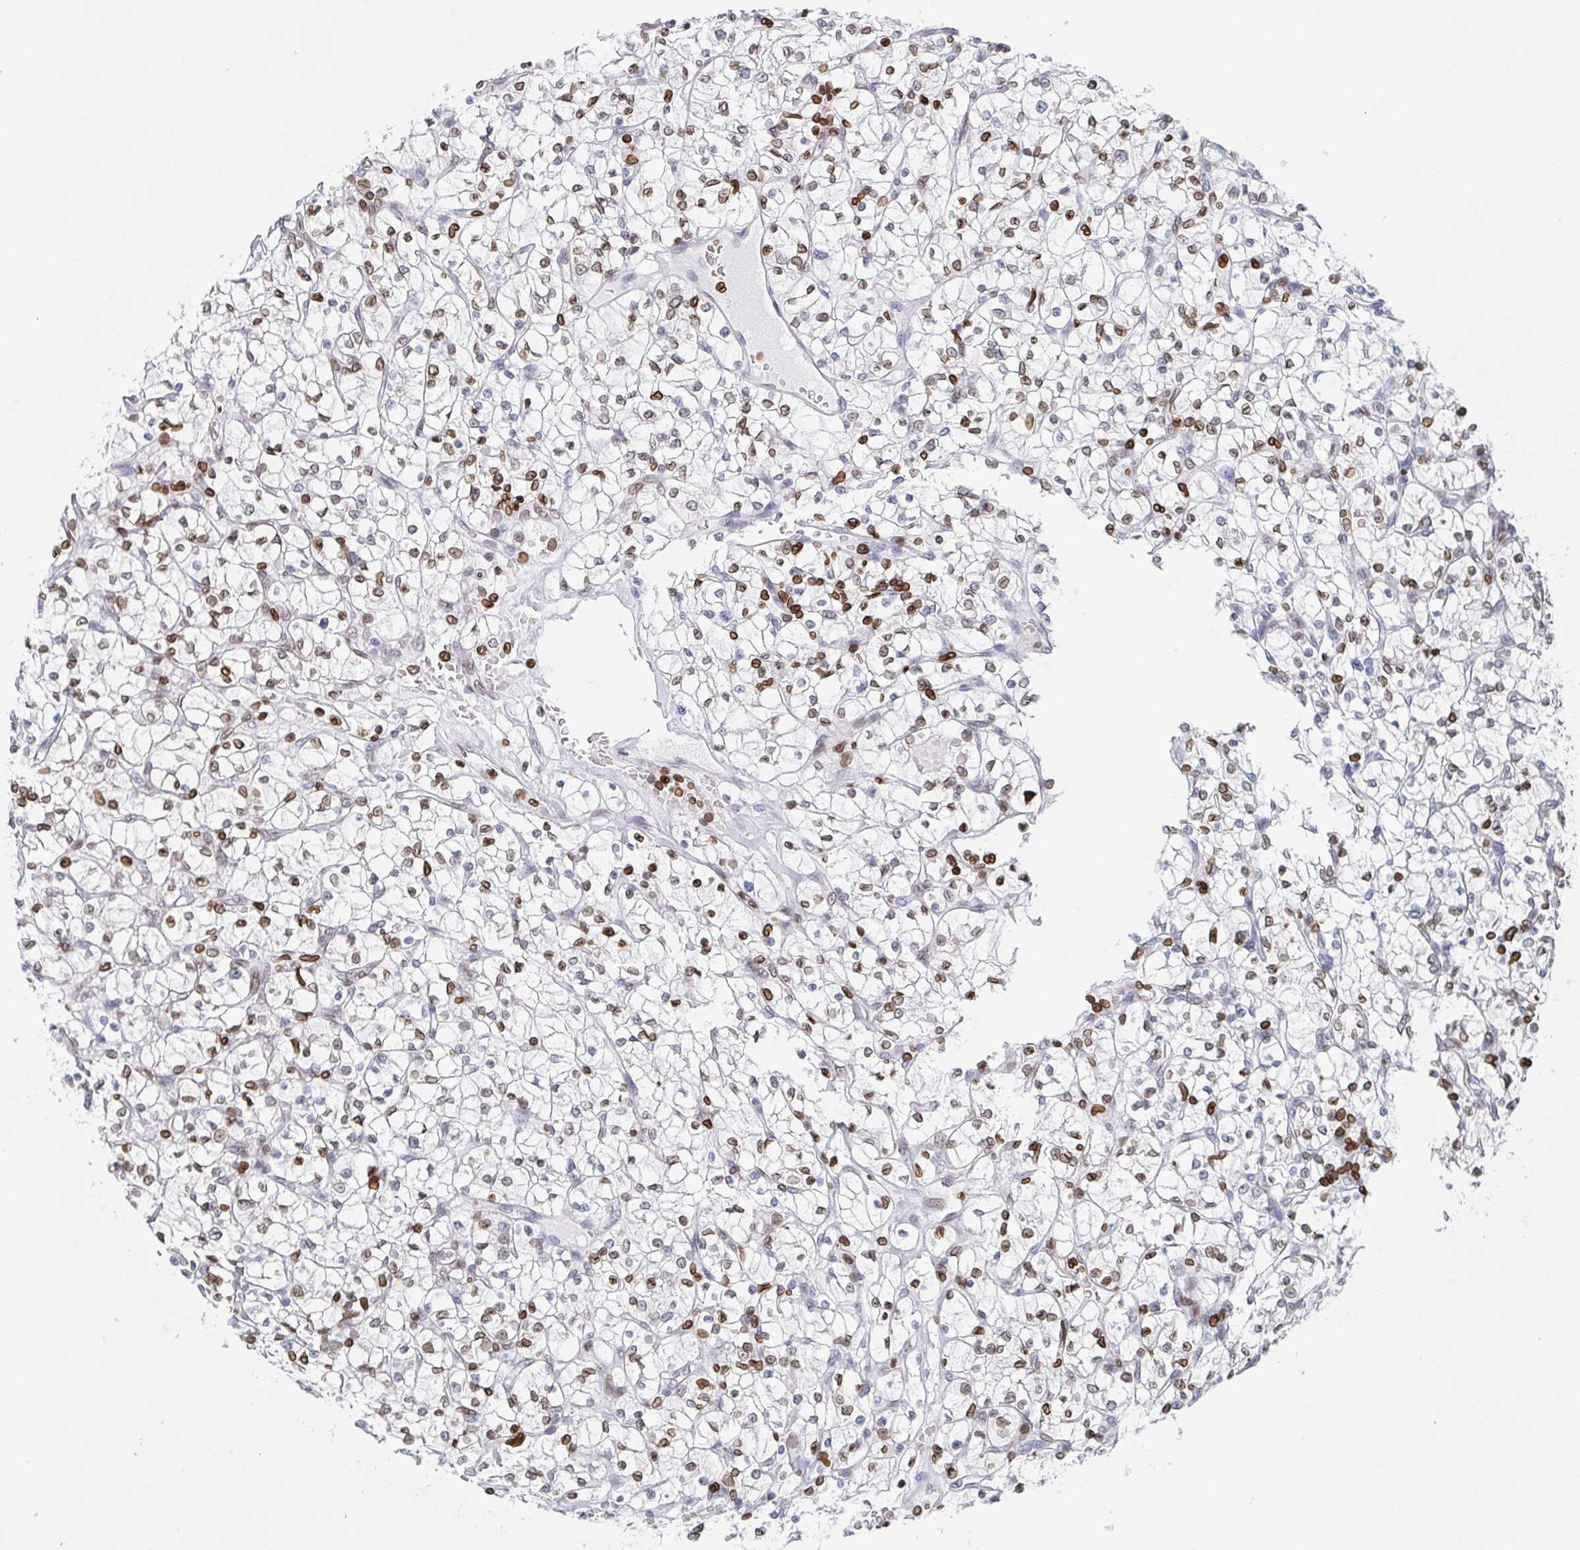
{"staining": {"intensity": "moderate", "quantity": "25%-75%", "location": "cytoplasmic/membranous,nuclear"}, "tissue": "renal cancer", "cell_type": "Tumor cells", "image_type": "cancer", "snomed": [{"axis": "morphology", "description": "Adenocarcinoma, NOS"}, {"axis": "topography", "description": "Kidney"}], "caption": "Renal cancer stained for a protein (brown) exhibits moderate cytoplasmic/membranous and nuclear positive staining in about 25%-75% of tumor cells.", "gene": "BTBD7", "patient": {"sex": "female", "age": 64}}